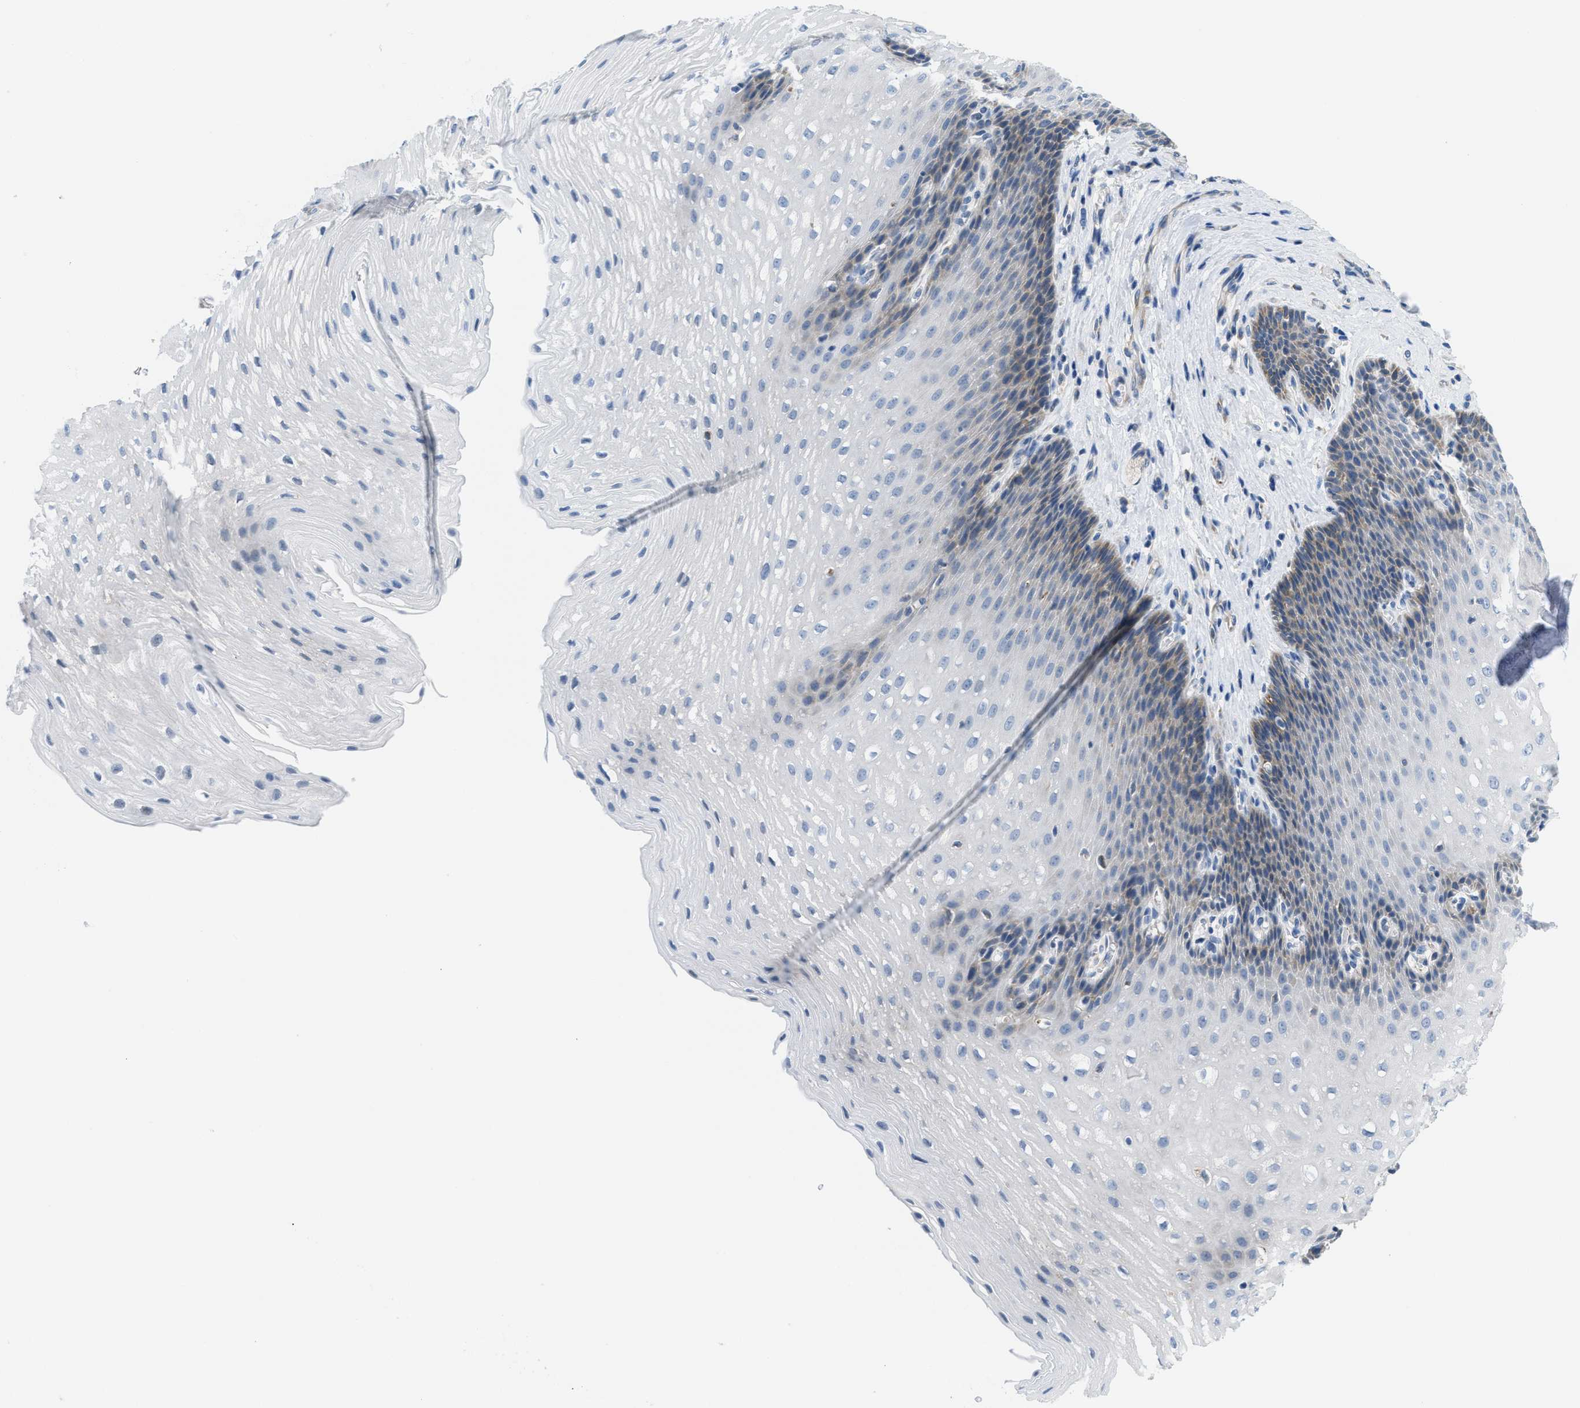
{"staining": {"intensity": "moderate", "quantity": "<25%", "location": "cytoplasmic/membranous"}, "tissue": "esophagus", "cell_type": "Squamous epithelial cells", "image_type": "normal", "snomed": [{"axis": "morphology", "description": "Normal tissue, NOS"}, {"axis": "topography", "description": "Esophagus"}], "caption": "A histopathology image of human esophagus stained for a protein reveals moderate cytoplasmic/membranous brown staining in squamous epithelial cells. (Stains: DAB (3,3'-diaminobenzidine) in brown, nuclei in blue, Microscopy: brightfield microscopy at high magnification).", "gene": "PTDSS1", "patient": {"sex": "male", "age": 48}}